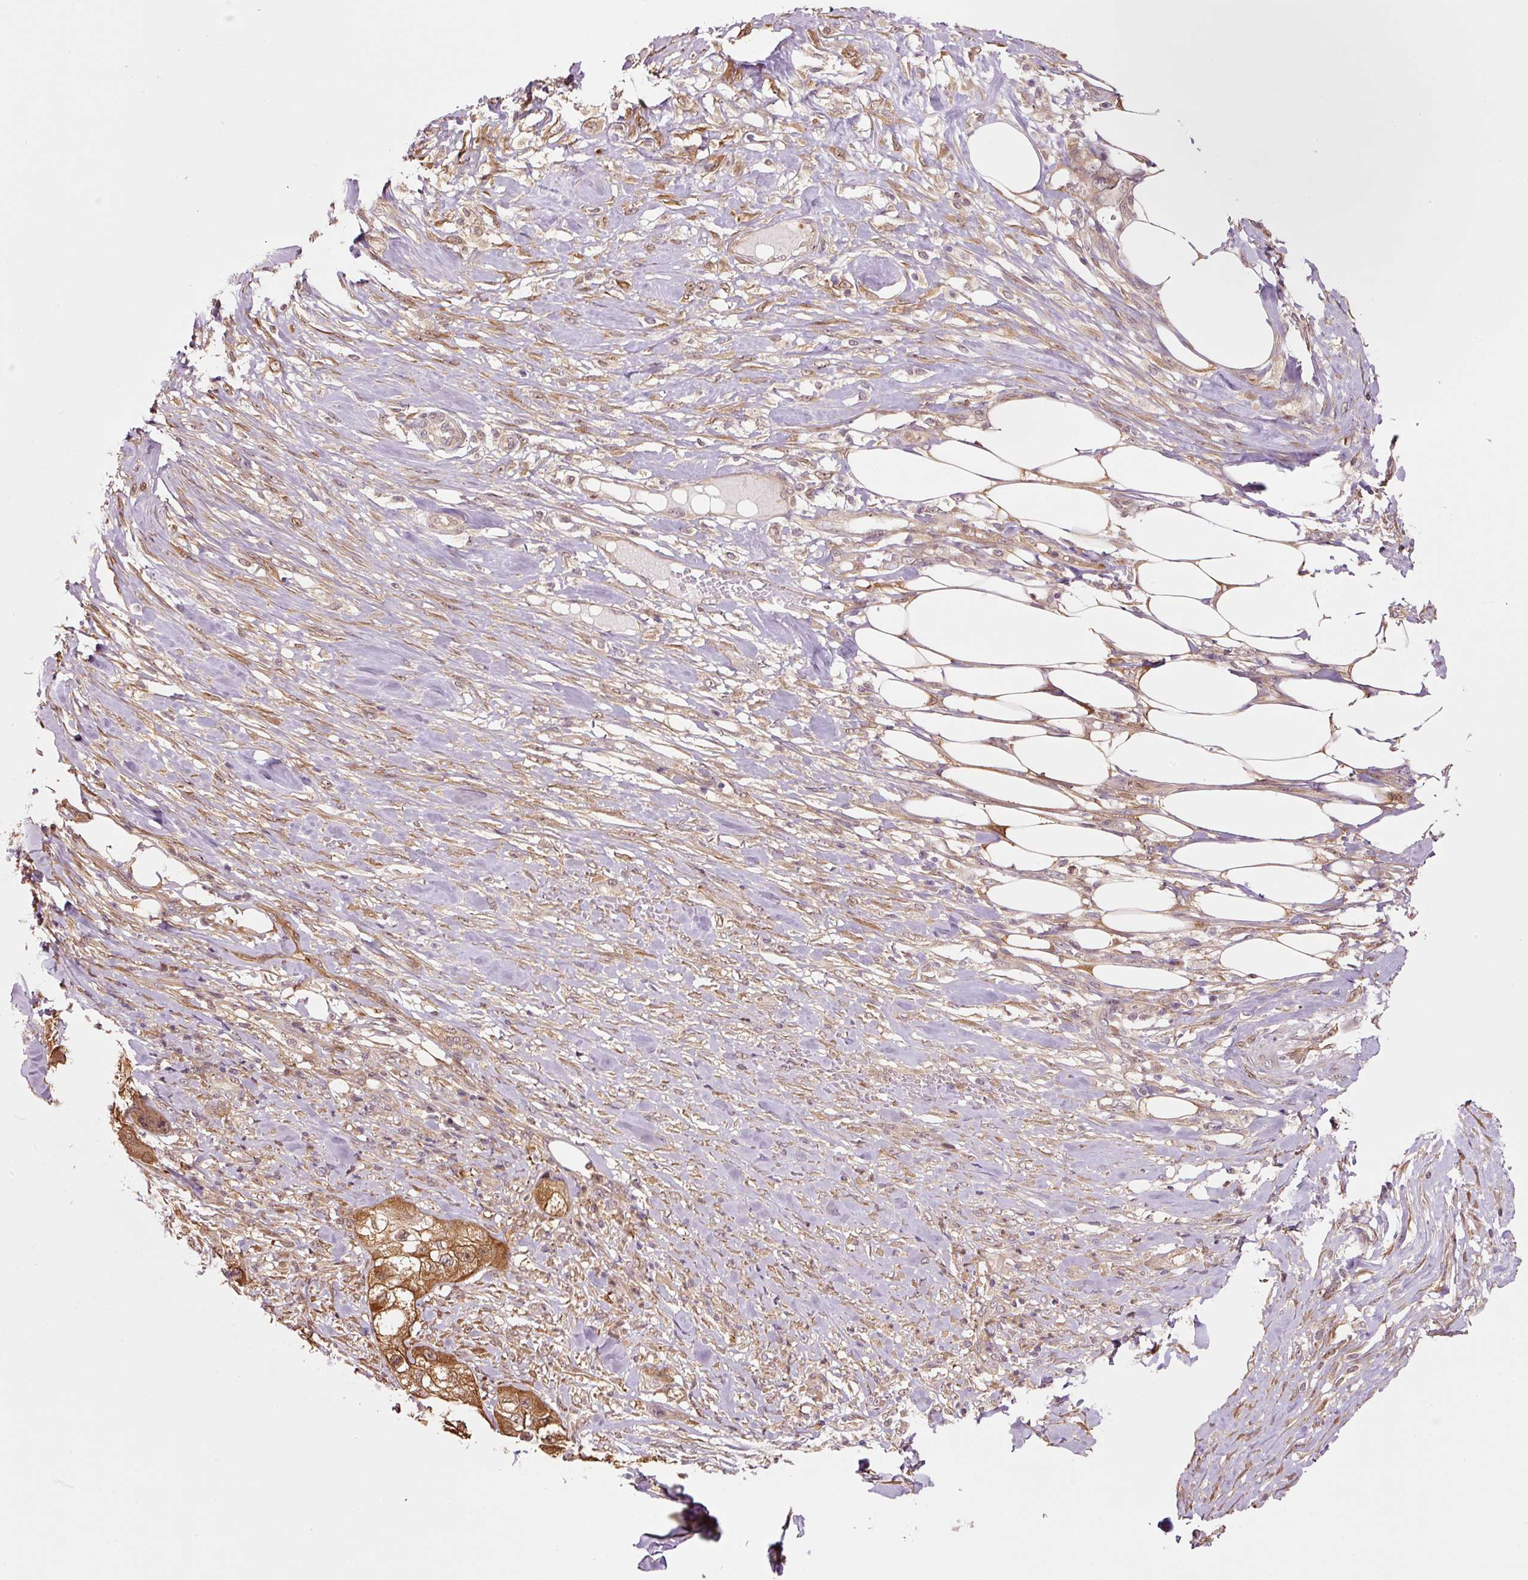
{"staining": {"intensity": "moderate", "quantity": ">75%", "location": "cytoplasmic/membranous,nuclear"}, "tissue": "skin cancer", "cell_type": "Tumor cells", "image_type": "cancer", "snomed": [{"axis": "morphology", "description": "Squamous cell carcinoma, NOS"}, {"axis": "topography", "description": "Skin"}, {"axis": "topography", "description": "Subcutis"}], "caption": "This is a histology image of IHC staining of skin cancer, which shows moderate positivity in the cytoplasmic/membranous and nuclear of tumor cells.", "gene": "FBXL14", "patient": {"sex": "male", "age": 73}}